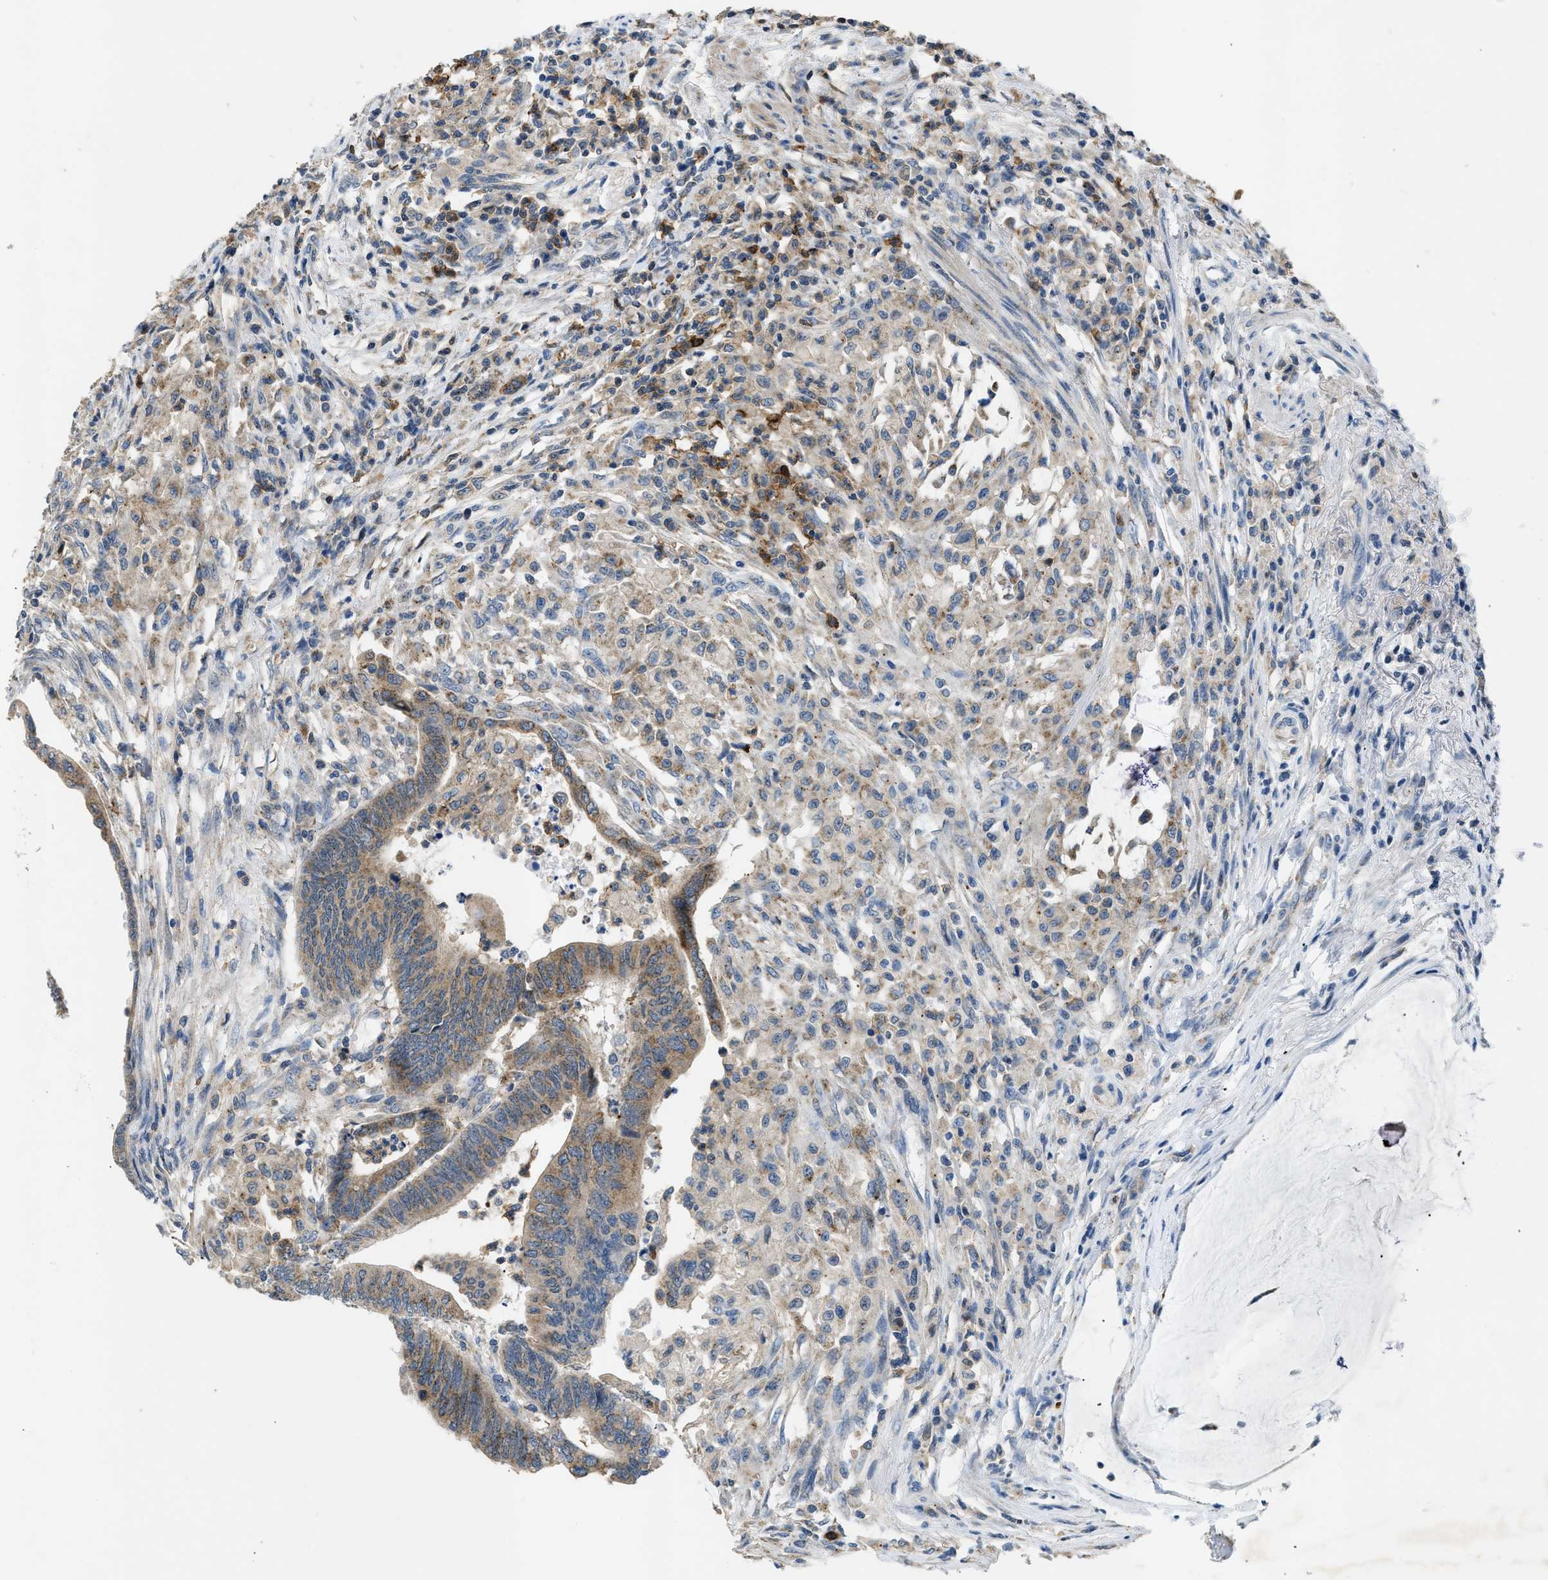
{"staining": {"intensity": "weak", "quantity": ">75%", "location": "cytoplasmic/membranous"}, "tissue": "colorectal cancer", "cell_type": "Tumor cells", "image_type": "cancer", "snomed": [{"axis": "morphology", "description": "Normal tissue, NOS"}, {"axis": "morphology", "description": "Adenocarcinoma, NOS"}, {"axis": "topography", "description": "Rectum"}, {"axis": "topography", "description": "Peripheral nerve tissue"}], "caption": "There is low levels of weak cytoplasmic/membranous staining in tumor cells of colorectal cancer (adenocarcinoma), as demonstrated by immunohistochemical staining (brown color).", "gene": "TOMM34", "patient": {"sex": "male", "age": 92}}